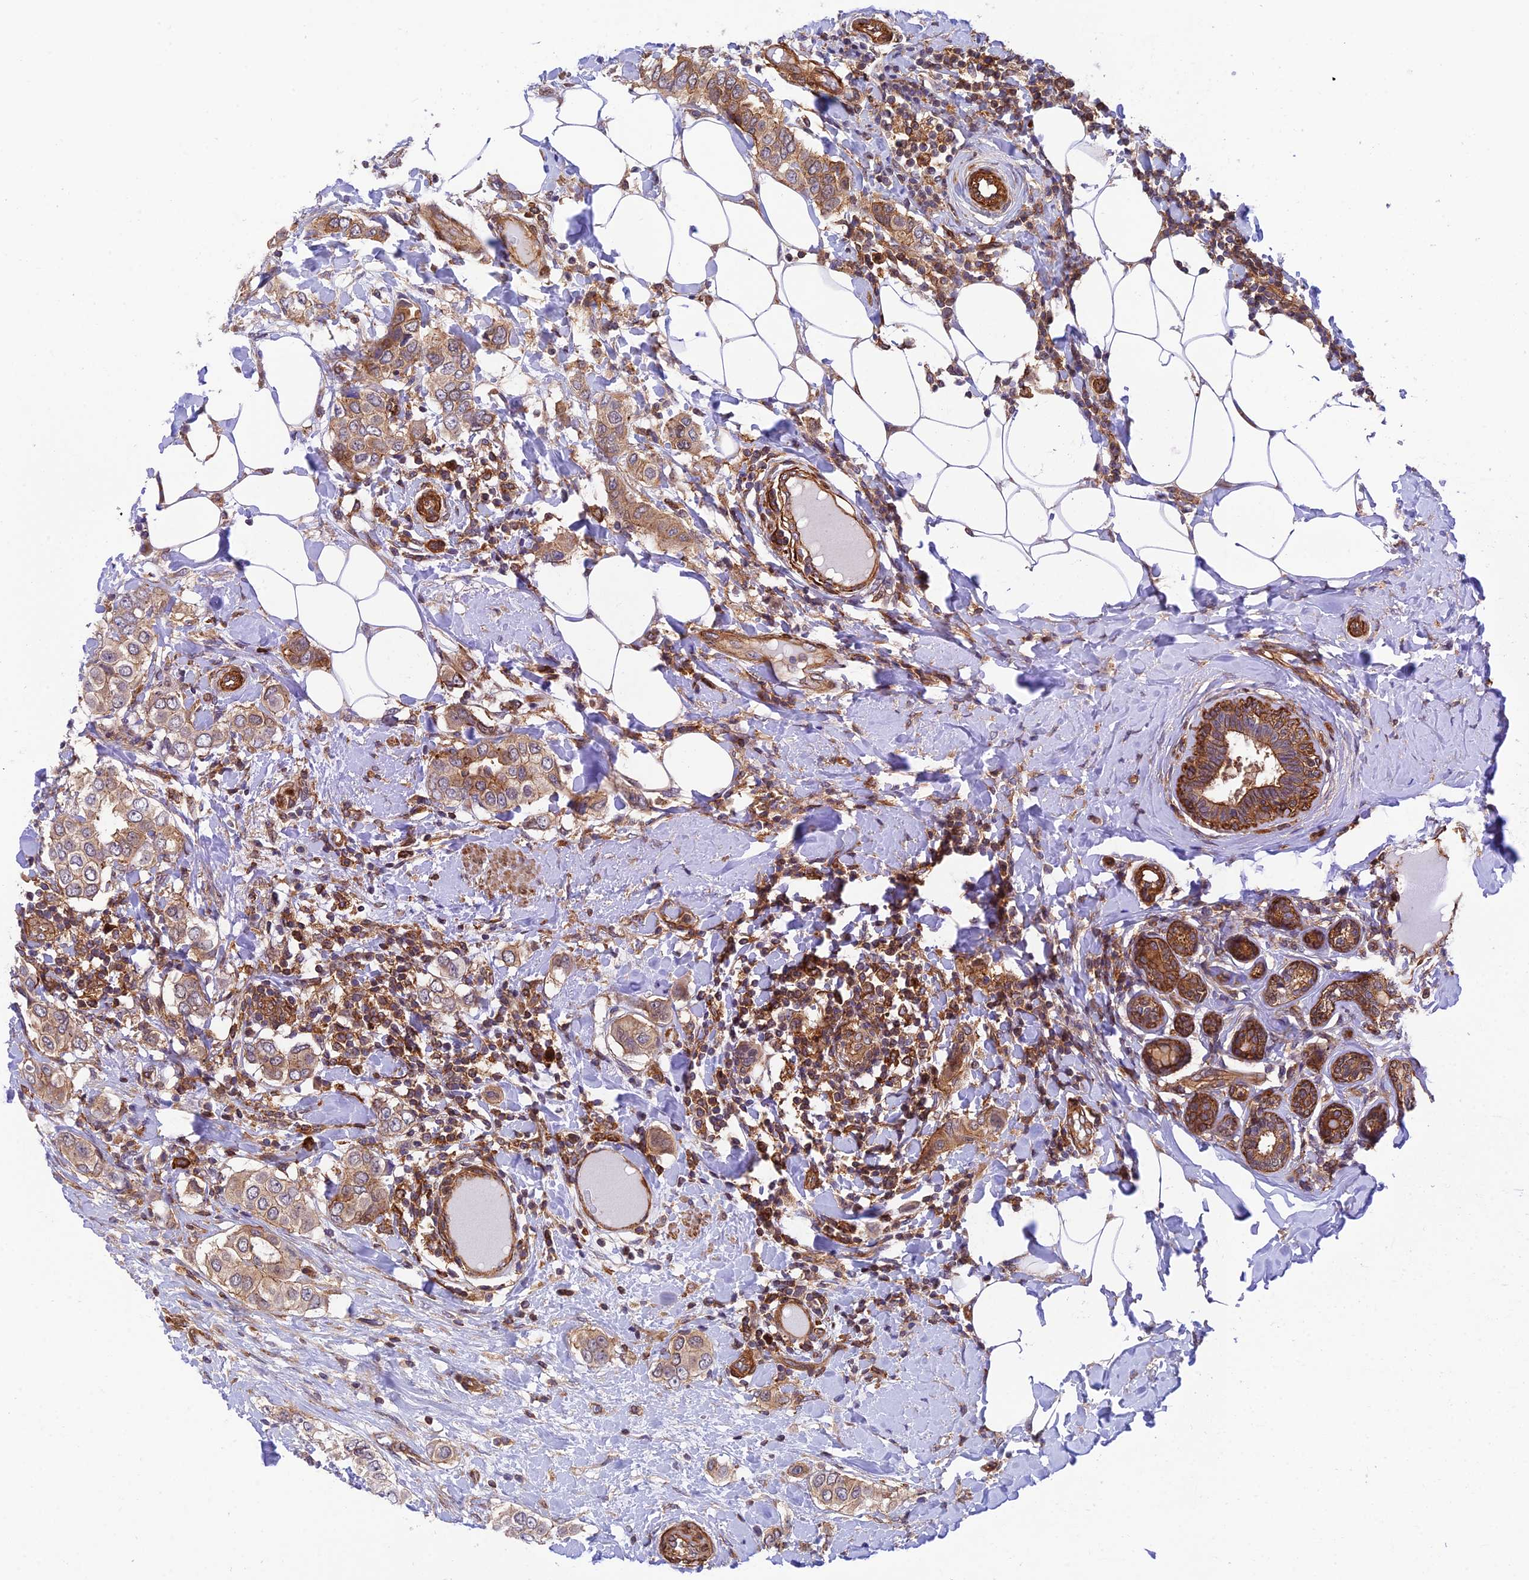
{"staining": {"intensity": "moderate", "quantity": ">75%", "location": "cytoplasmic/membranous"}, "tissue": "breast cancer", "cell_type": "Tumor cells", "image_type": "cancer", "snomed": [{"axis": "morphology", "description": "Lobular carcinoma"}, {"axis": "topography", "description": "Breast"}], "caption": "Immunohistochemistry image of human breast lobular carcinoma stained for a protein (brown), which displays medium levels of moderate cytoplasmic/membranous expression in approximately >75% of tumor cells.", "gene": "EVI5L", "patient": {"sex": "female", "age": 51}}